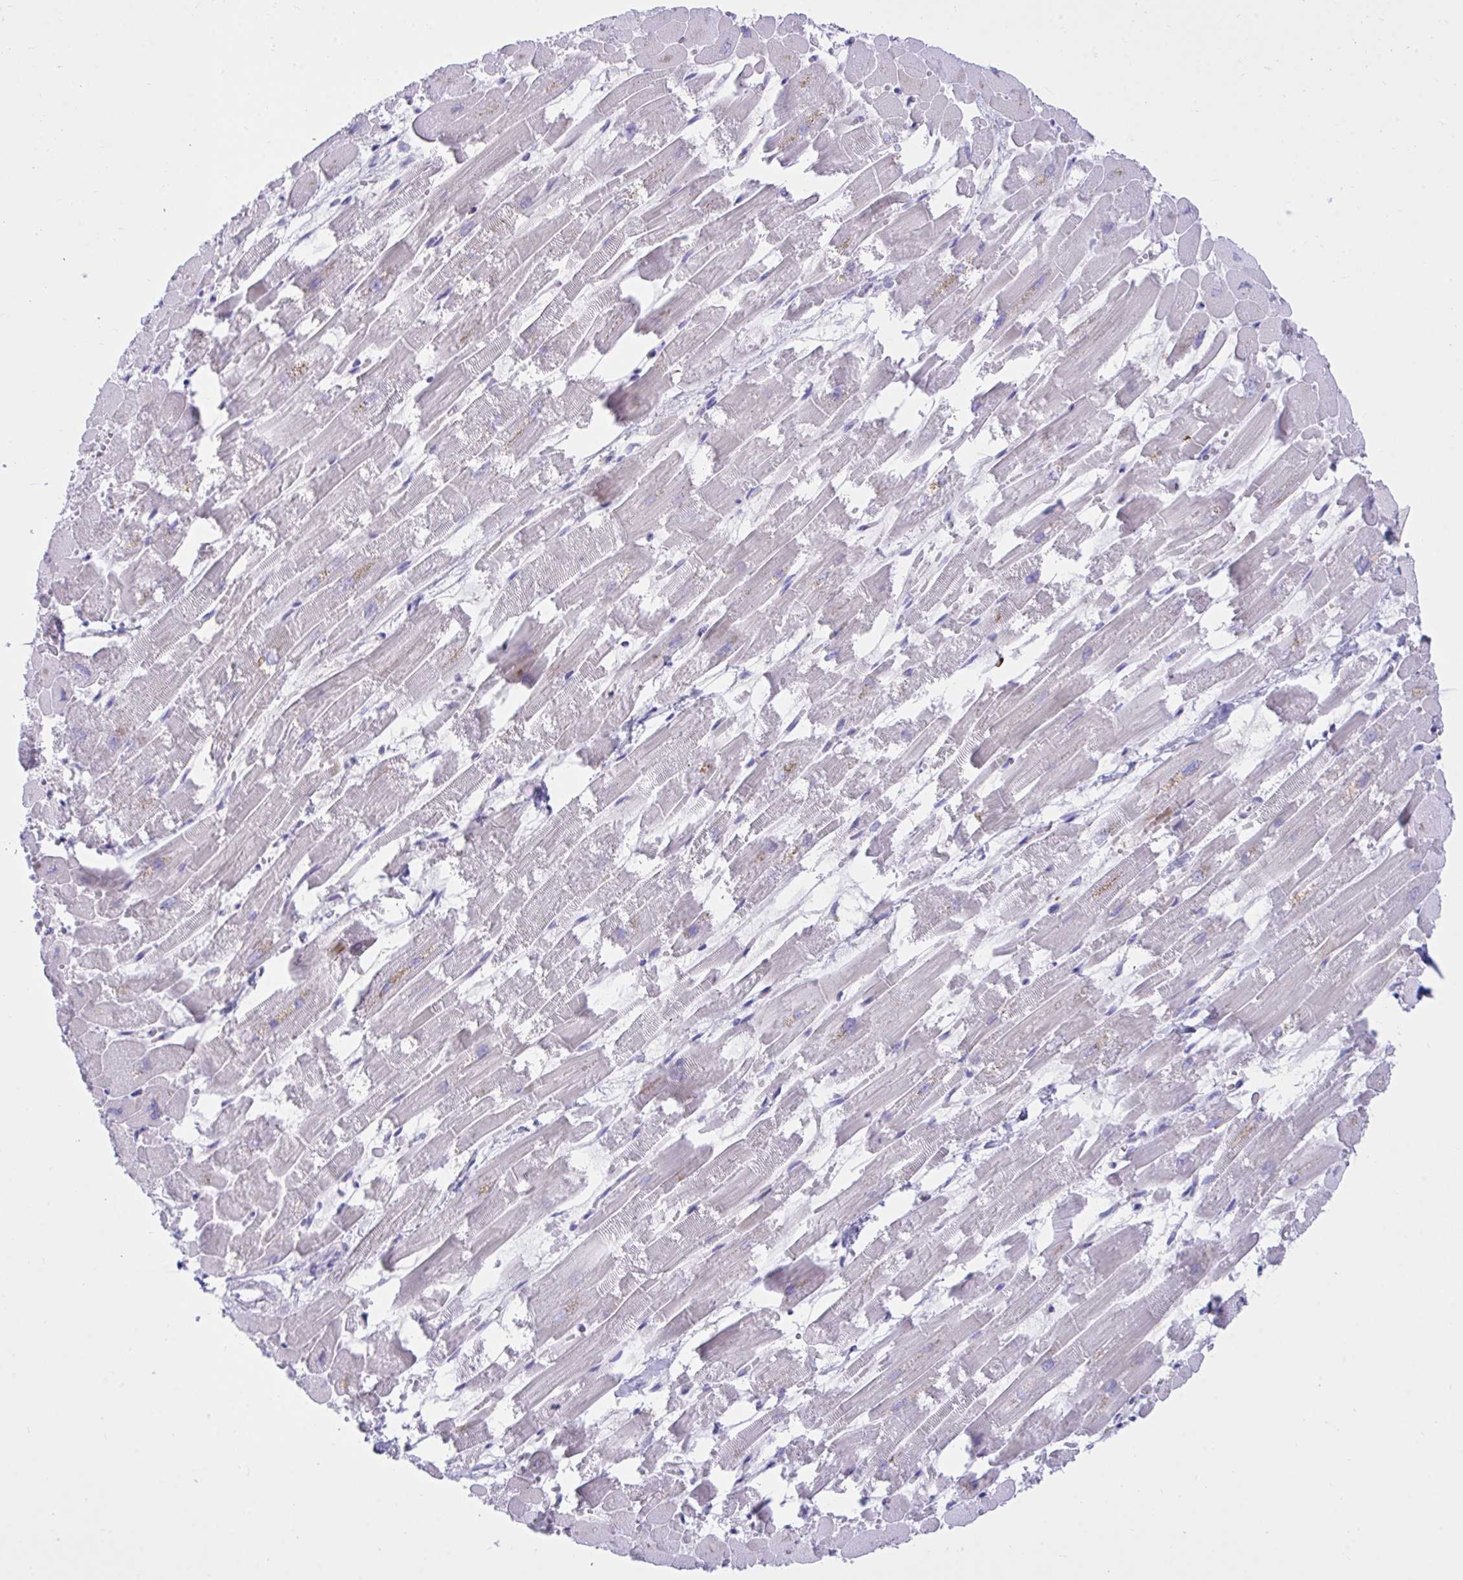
{"staining": {"intensity": "weak", "quantity": "<25%", "location": "cytoplasmic/membranous"}, "tissue": "heart muscle", "cell_type": "Cardiomyocytes", "image_type": "normal", "snomed": [{"axis": "morphology", "description": "Normal tissue, NOS"}, {"axis": "topography", "description": "Heart"}], "caption": "This photomicrograph is of unremarkable heart muscle stained with immunohistochemistry (IHC) to label a protein in brown with the nuclei are counter-stained blue. There is no staining in cardiomyocytes.", "gene": "PLEKHH1", "patient": {"sex": "female", "age": 52}}